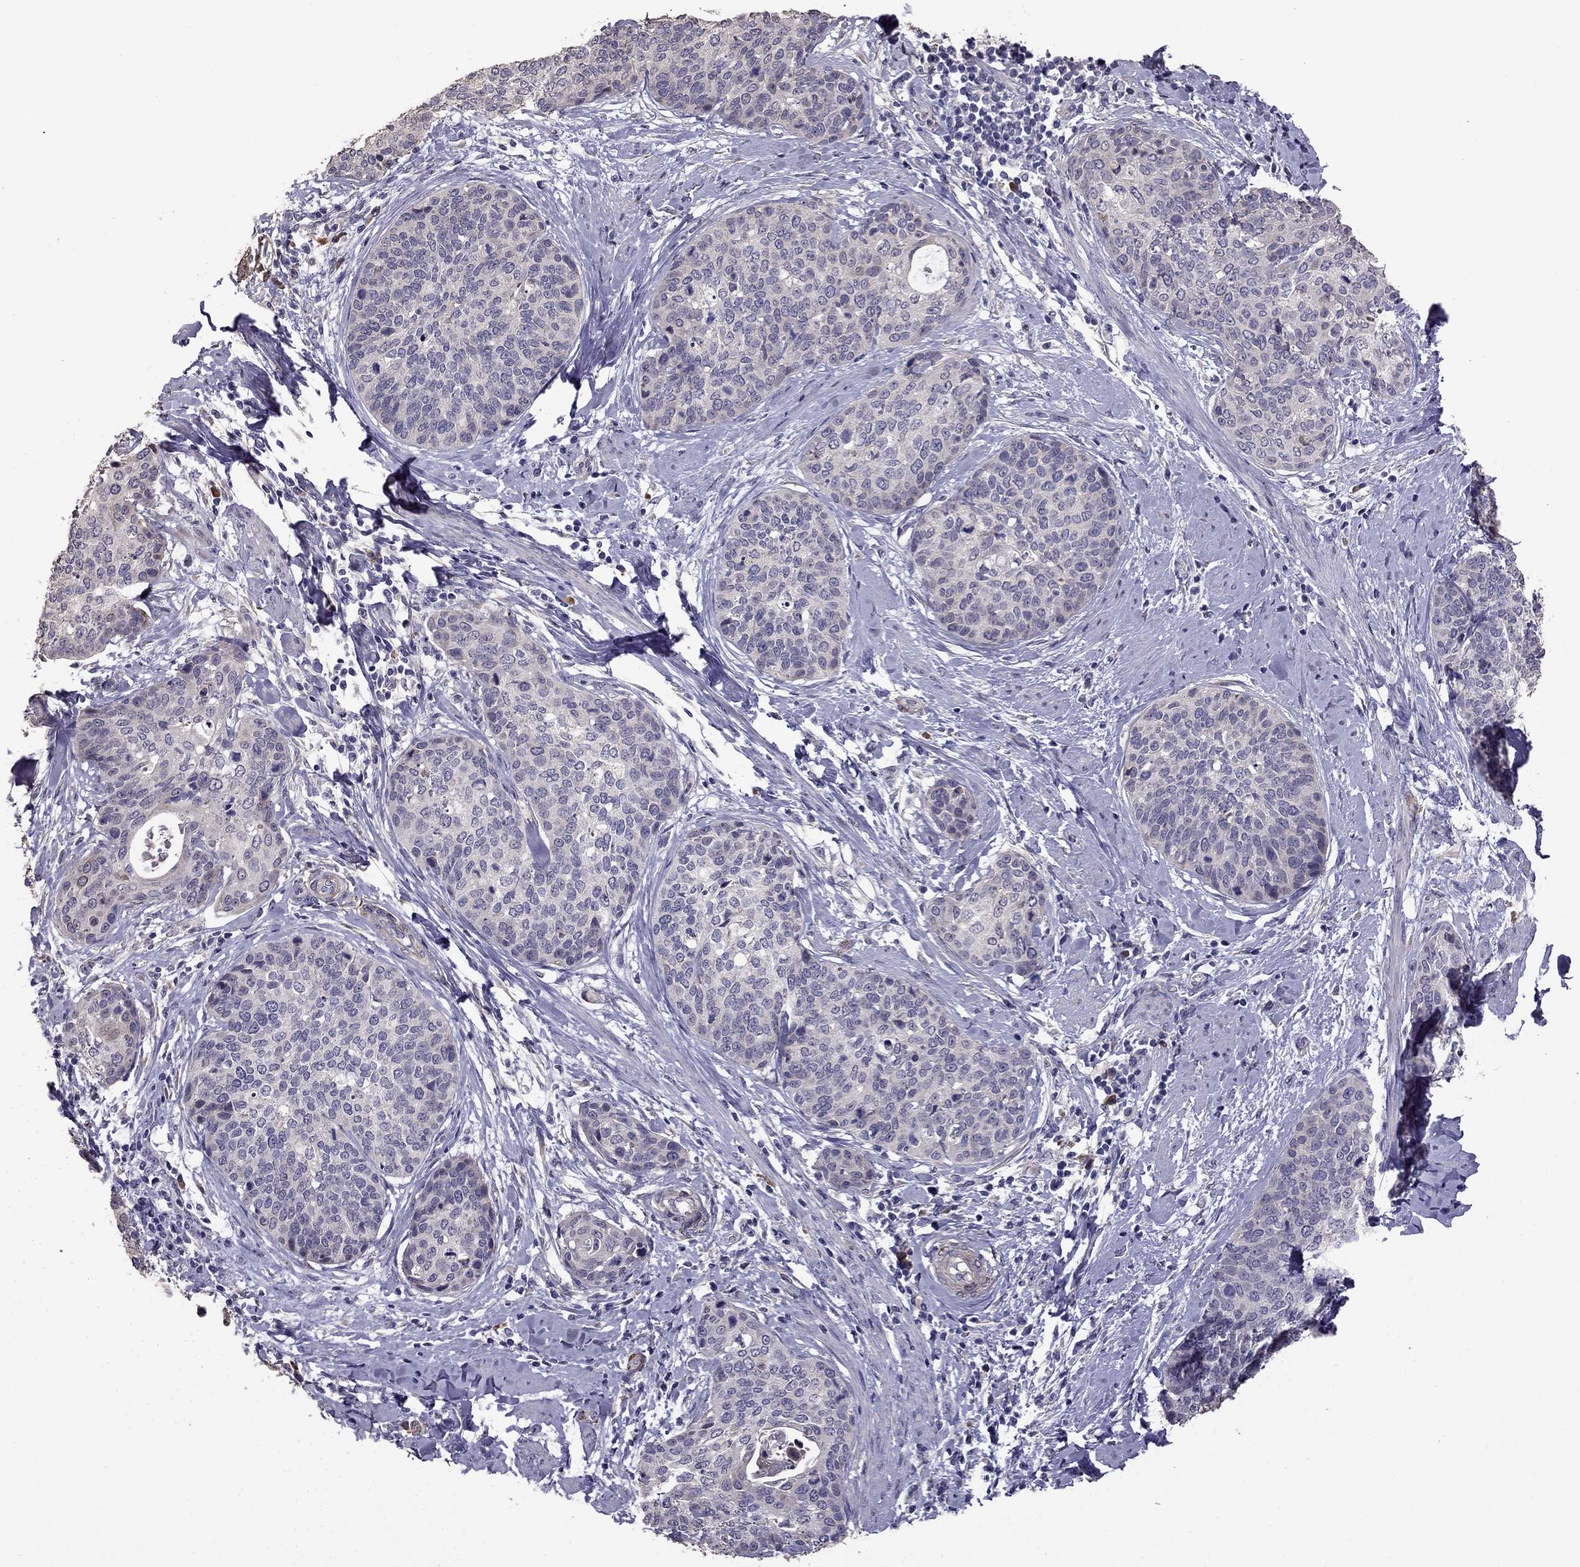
{"staining": {"intensity": "negative", "quantity": "none", "location": "none"}, "tissue": "cervical cancer", "cell_type": "Tumor cells", "image_type": "cancer", "snomed": [{"axis": "morphology", "description": "Squamous cell carcinoma, NOS"}, {"axis": "topography", "description": "Cervix"}], "caption": "The histopathology image reveals no significant staining in tumor cells of cervical cancer.", "gene": "CDH9", "patient": {"sex": "female", "age": 69}}